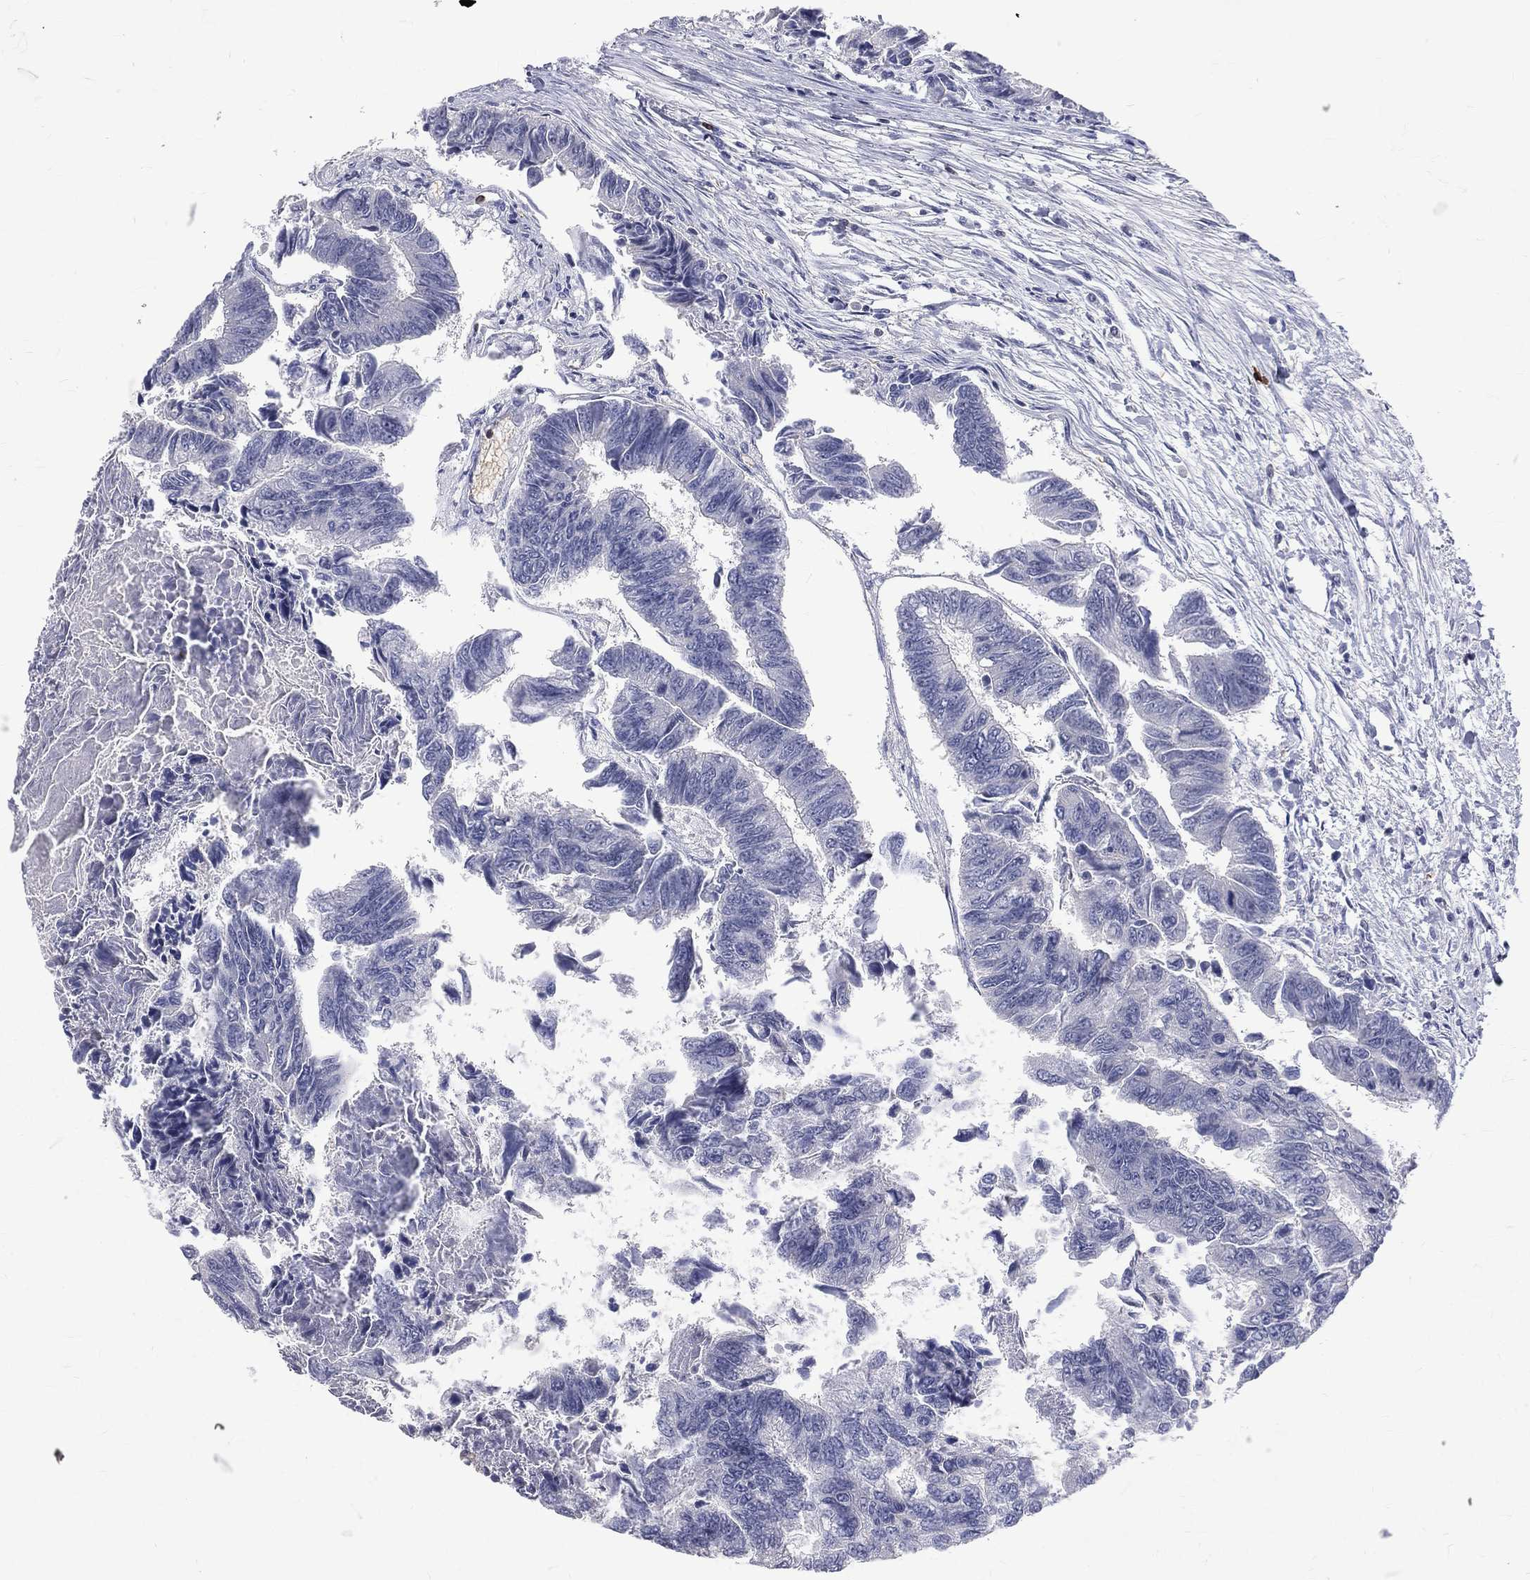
{"staining": {"intensity": "negative", "quantity": "none", "location": "none"}, "tissue": "colorectal cancer", "cell_type": "Tumor cells", "image_type": "cancer", "snomed": [{"axis": "morphology", "description": "Adenocarcinoma, NOS"}, {"axis": "topography", "description": "Colon"}], "caption": "Immunohistochemical staining of human adenocarcinoma (colorectal) exhibits no significant expression in tumor cells.", "gene": "CTSW", "patient": {"sex": "female", "age": 65}}